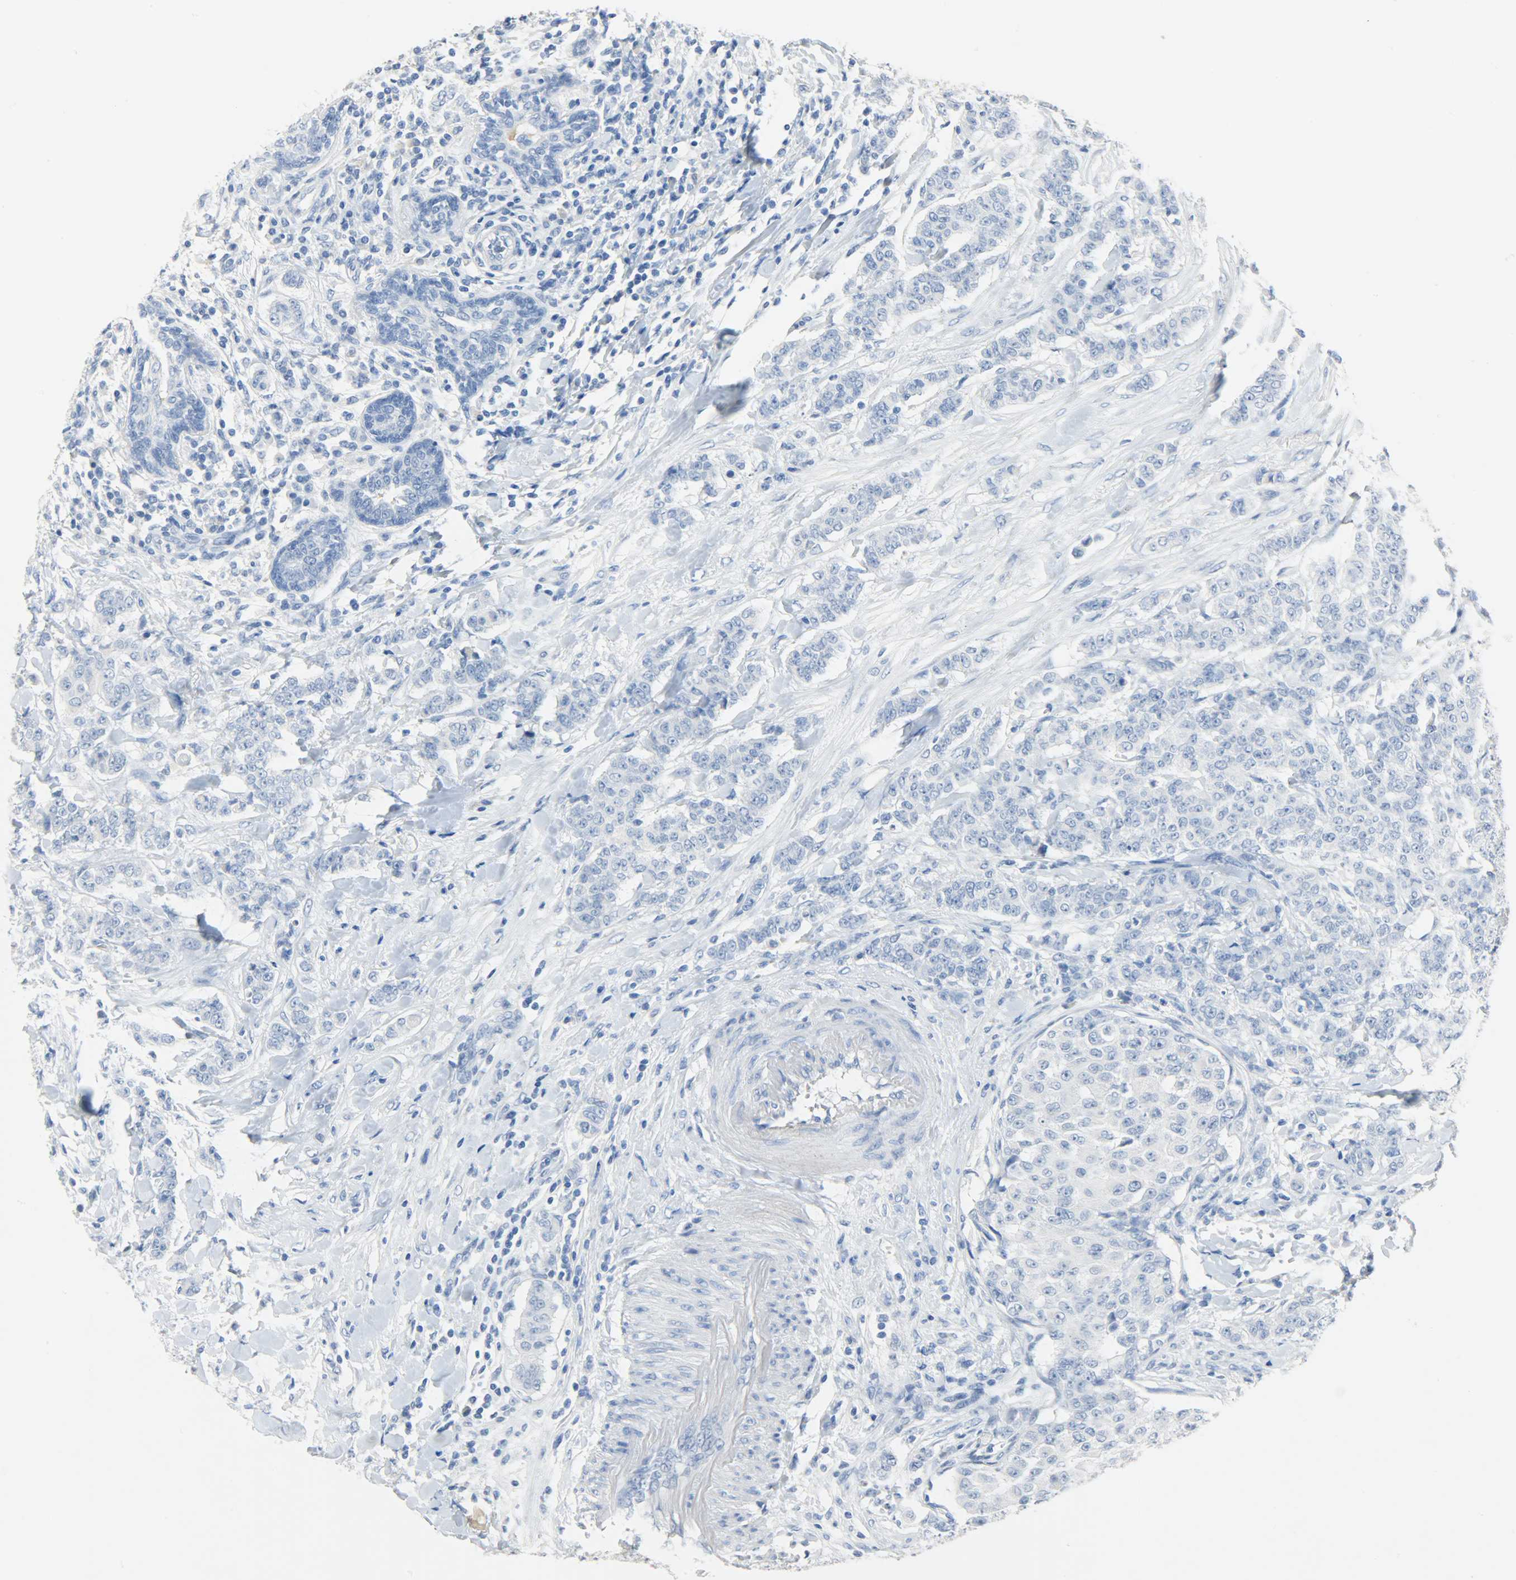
{"staining": {"intensity": "negative", "quantity": "none", "location": "none"}, "tissue": "breast cancer", "cell_type": "Tumor cells", "image_type": "cancer", "snomed": [{"axis": "morphology", "description": "Duct carcinoma"}, {"axis": "topography", "description": "Breast"}], "caption": "Immunohistochemistry (IHC) histopathology image of neoplastic tissue: infiltrating ductal carcinoma (breast) stained with DAB reveals no significant protein staining in tumor cells. Brightfield microscopy of IHC stained with DAB (brown) and hematoxylin (blue), captured at high magnification.", "gene": "CRP", "patient": {"sex": "female", "age": 40}}